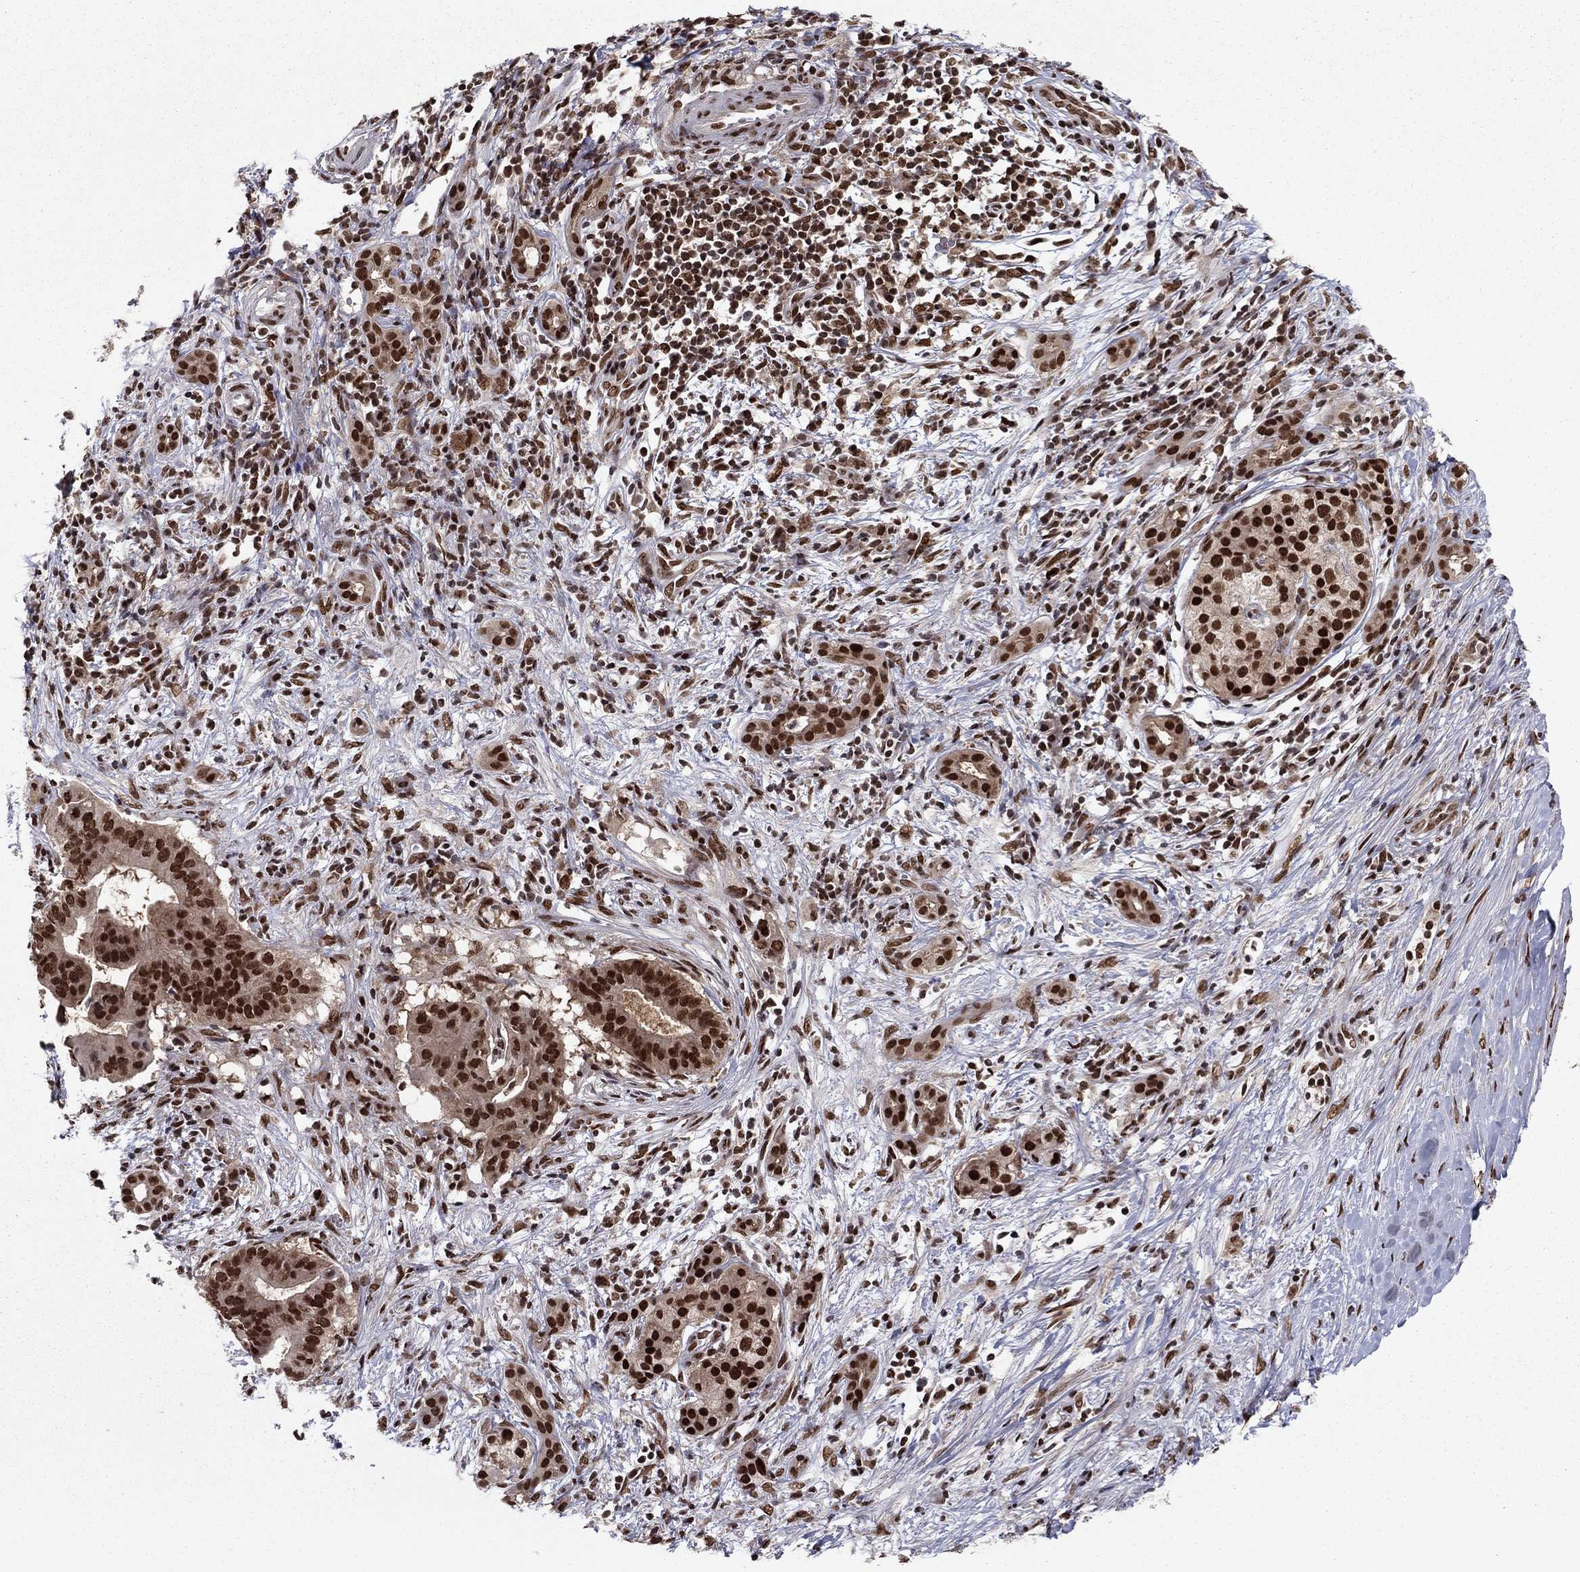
{"staining": {"intensity": "strong", "quantity": ">75%", "location": "nuclear"}, "tissue": "pancreatic cancer", "cell_type": "Tumor cells", "image_type": "cancer", "snomed": [{"axis": "morphology", "description": "Adenocarcinoma, NOS"}, {"axis": "topography", "description": "Pancreas"}], "caption": "Protein expression by immunohistochemistry (IHC) exhibits strong nuclear positivity in about >75% of tumor cells in pancreatic adenocarcinoma. The staining is performed using DAB brown chromogen to label protein expression. The nuclei are counter-stained blue using hematoxylin.", "gene": "USP54", "patient": {"sex": "male", "age": 61}}